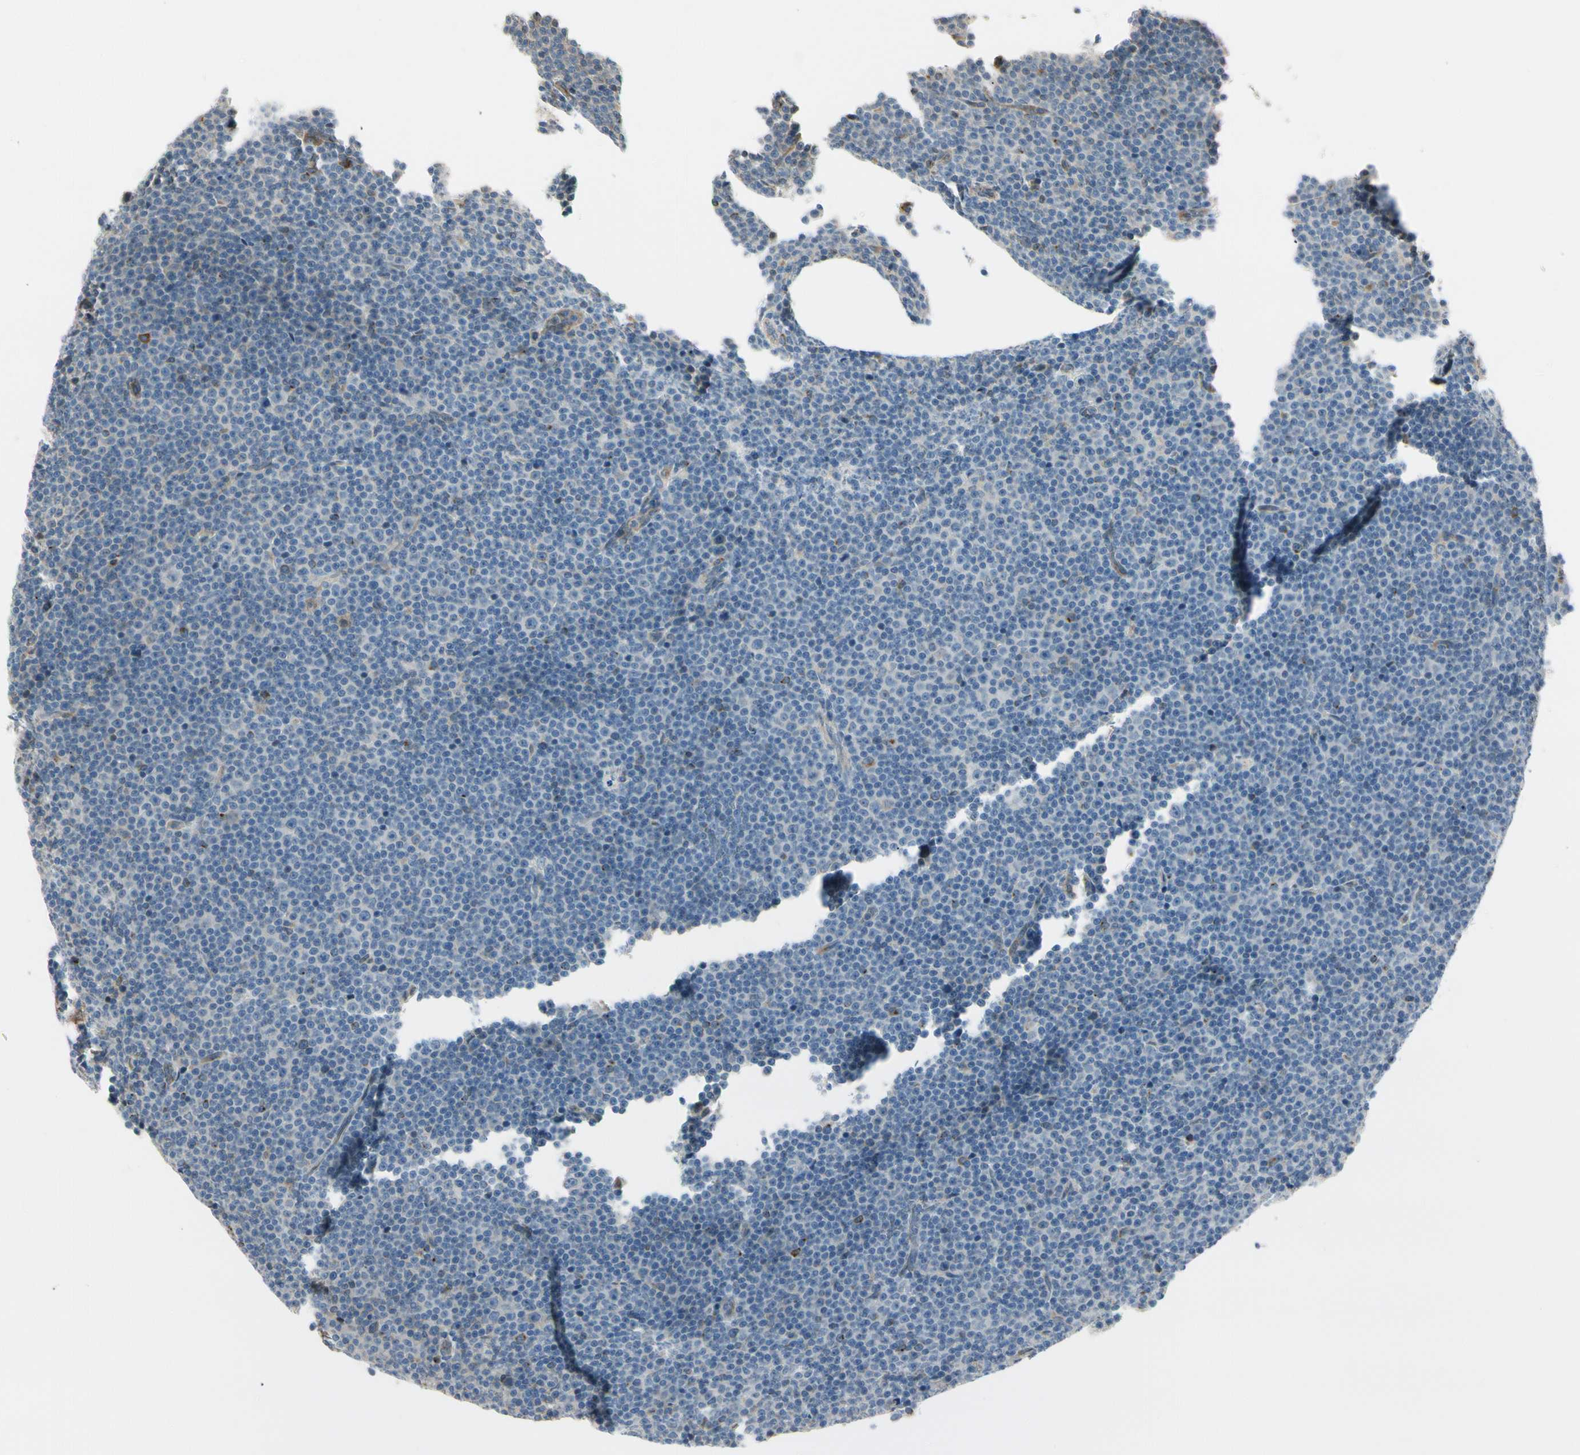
{"staining": {"intensity": "negative", "quantity": "none", "location": "none"}, "tissue": "lymphoma", "cell_type": "Tumor cells", "image_type": "cancer", "snomed": [{"axis": "morphology", "description": "Malignant lymphoma, non-Hodgkin's type, Low grade"}, {"axis": "topography", "description": "Lymph node"}], "caption": "A high-resolution histopathology image shows IHC staining of low-grade malignant lymphoma, non-Hodgkin's type, which exhibits no significant positivity in tumor cells.", "gene": "NUCB2", "patient": {"sex": "female", "age": 67}}